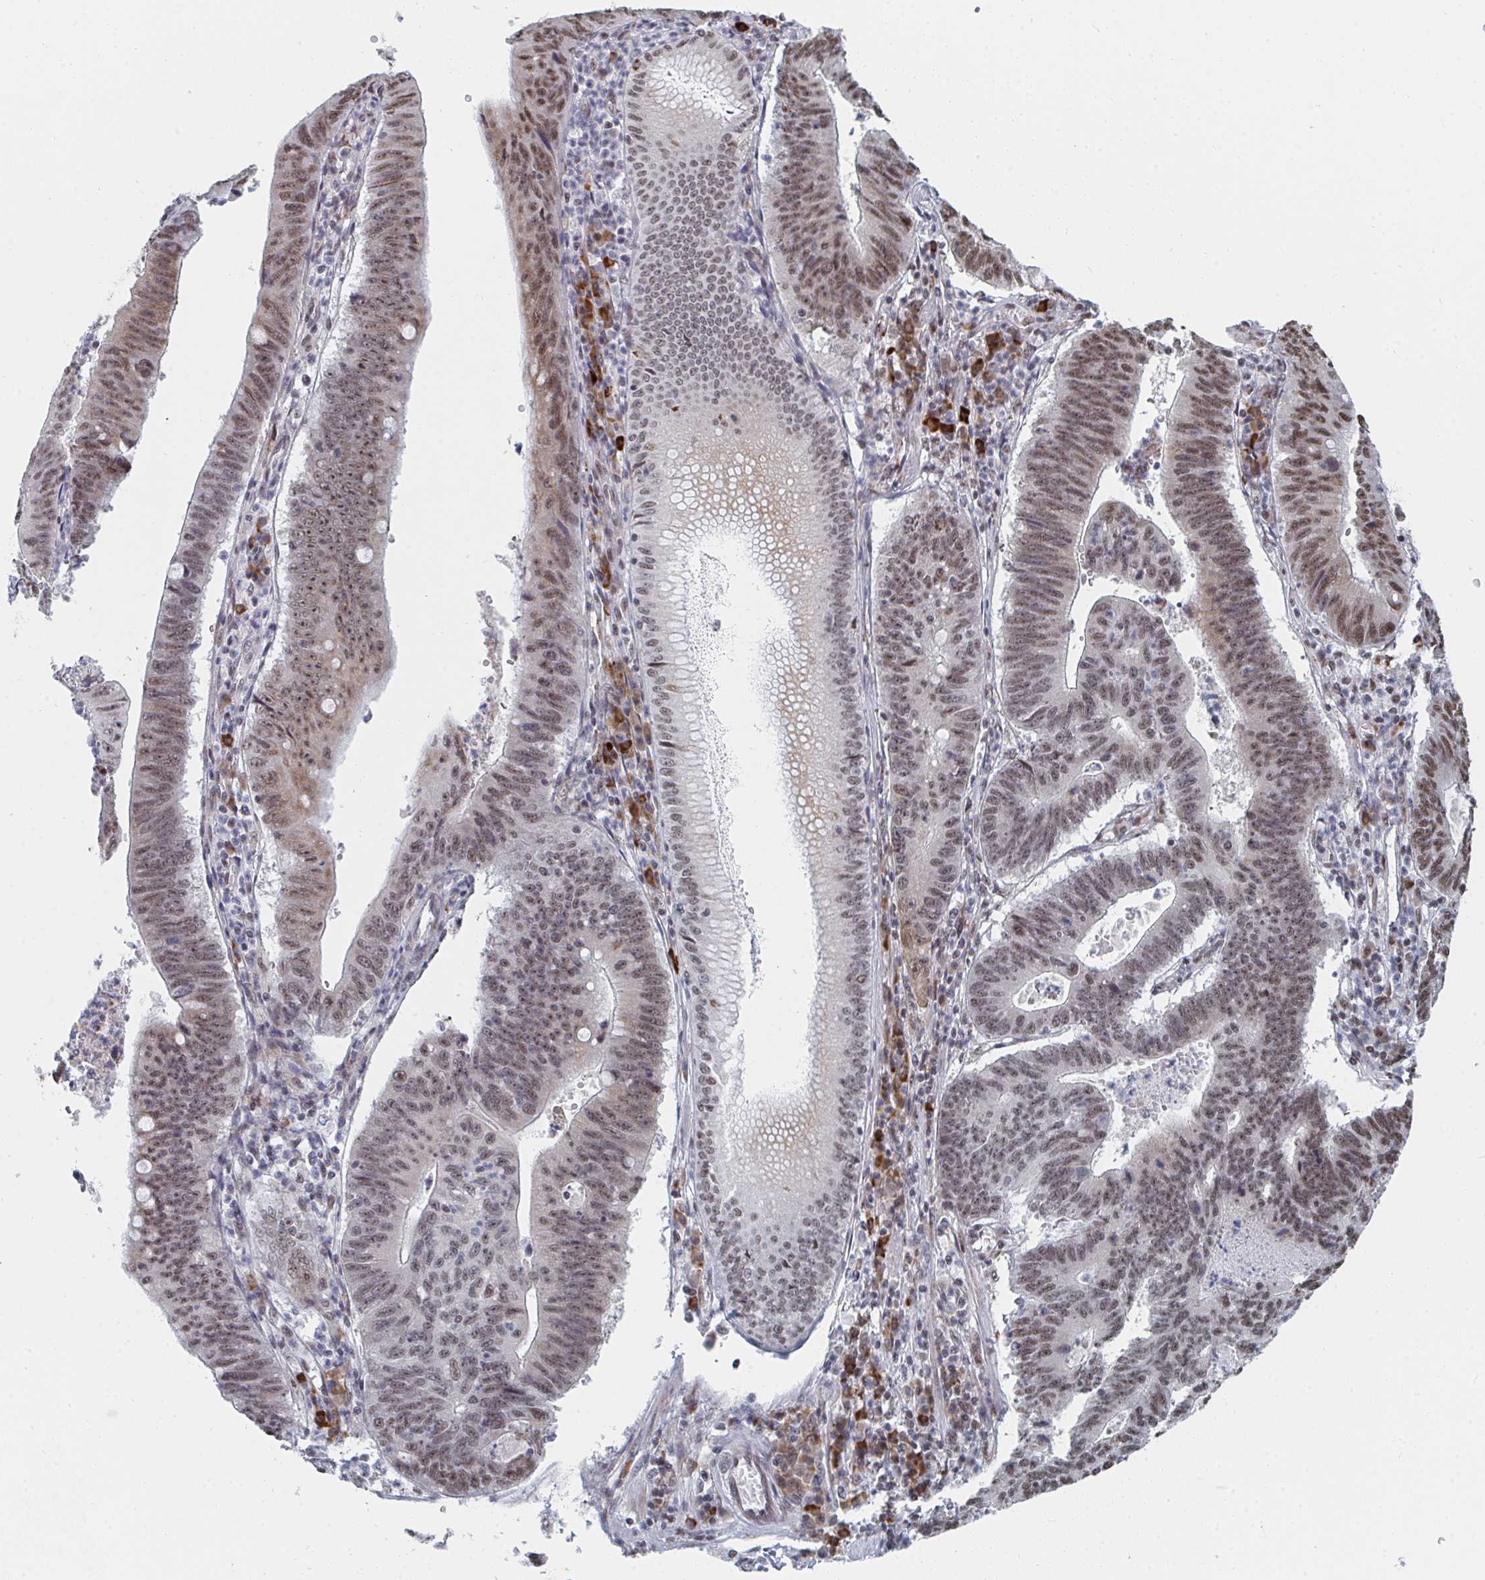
{"staining": {"intensity": "moderate", "quantity": ">75%", "location": "nuclear"}, "tissue": "stomach cancer", "cell_type": "Tumor cells", "image_type": "cancer", "snomed": [{"axis": "morphology", "description": "Adenocarcinoma, NOS"}, {"axis": "topography", "description": "Stomach"}], "caption": "Immunohistochemistry (IHC) (DAB) staining of human stomach adenocarcinoma shows moderate nuclear protein positivity in approximately >75% of tumor cells.", "gene": "MBNL1", "patient": {"sex": "male", "age": 59}}